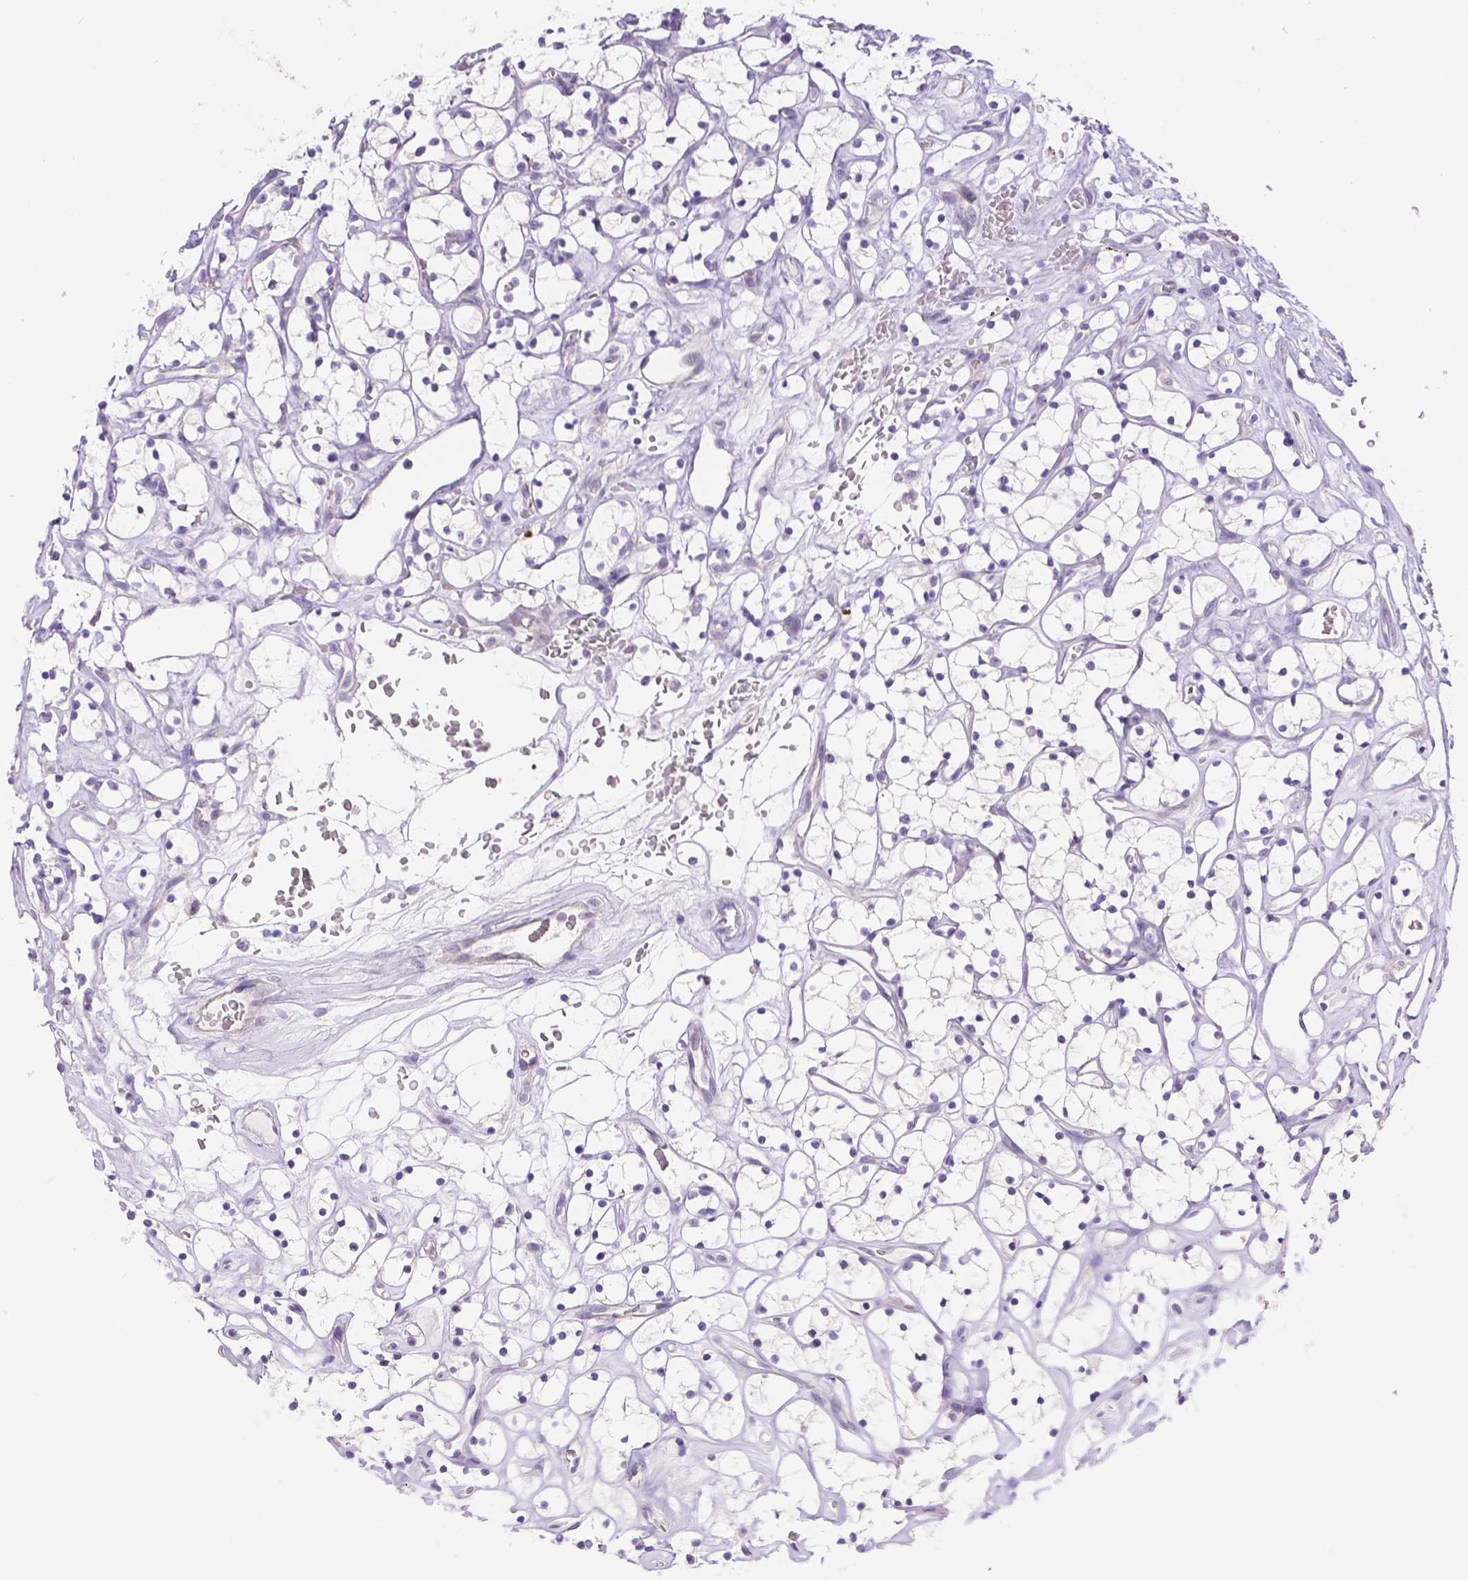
{"staining": {"intensity": "negative", "quantity": "none", "location": "none"}, "tissue": "renal cancer", "cell_type": "Tumor cells", "image_type": "cancer", "snomed": [{"axis": "morphology", "description": "Adenocarcinoma, NOS"}, {"axis": "topography", "description": "Kidney"}], "caption": "Immunohistochemical staining of human renal adenocarcinoma reveals no significant expression in tumor cells.", "gene": "CD96", "patient": {"sex": "female", "age": 64}}